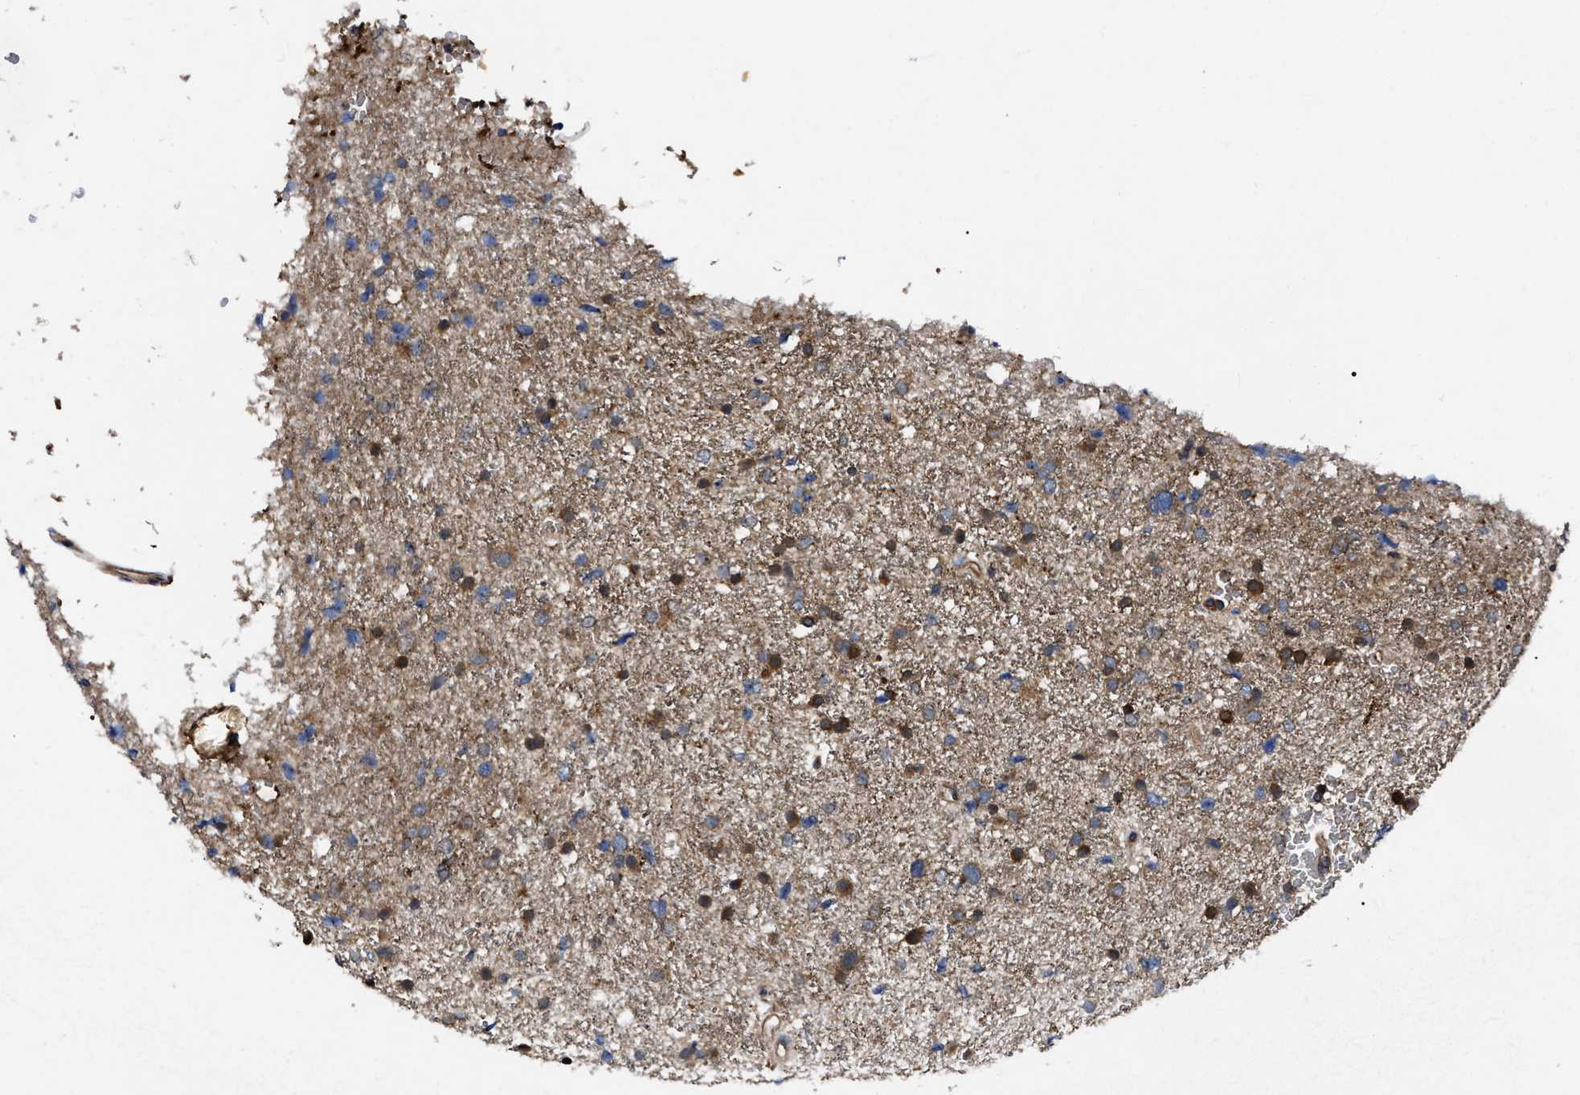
{"staining": {"intensity": "weak", "quantity": ">75%", "location": "cytoplasmic/membranous"}, "tissue": "glioma", "cell_type": "Tumor cells", "image_type": "cancer", "snomed": [{"axis": "morphology", "description": "Glioma, malignant, Low grade"}, {"axis": "topography", "description": "Brain"}], "caption": "DAB immunohistochemical staining of human glioma reveals weak cytoplasmic/membranous protein positivity in approximately >75% of tumor cells. Nuclei are stained in blue.", "gene": "GET4", "patient": {"sex": "female", "age": 37}}